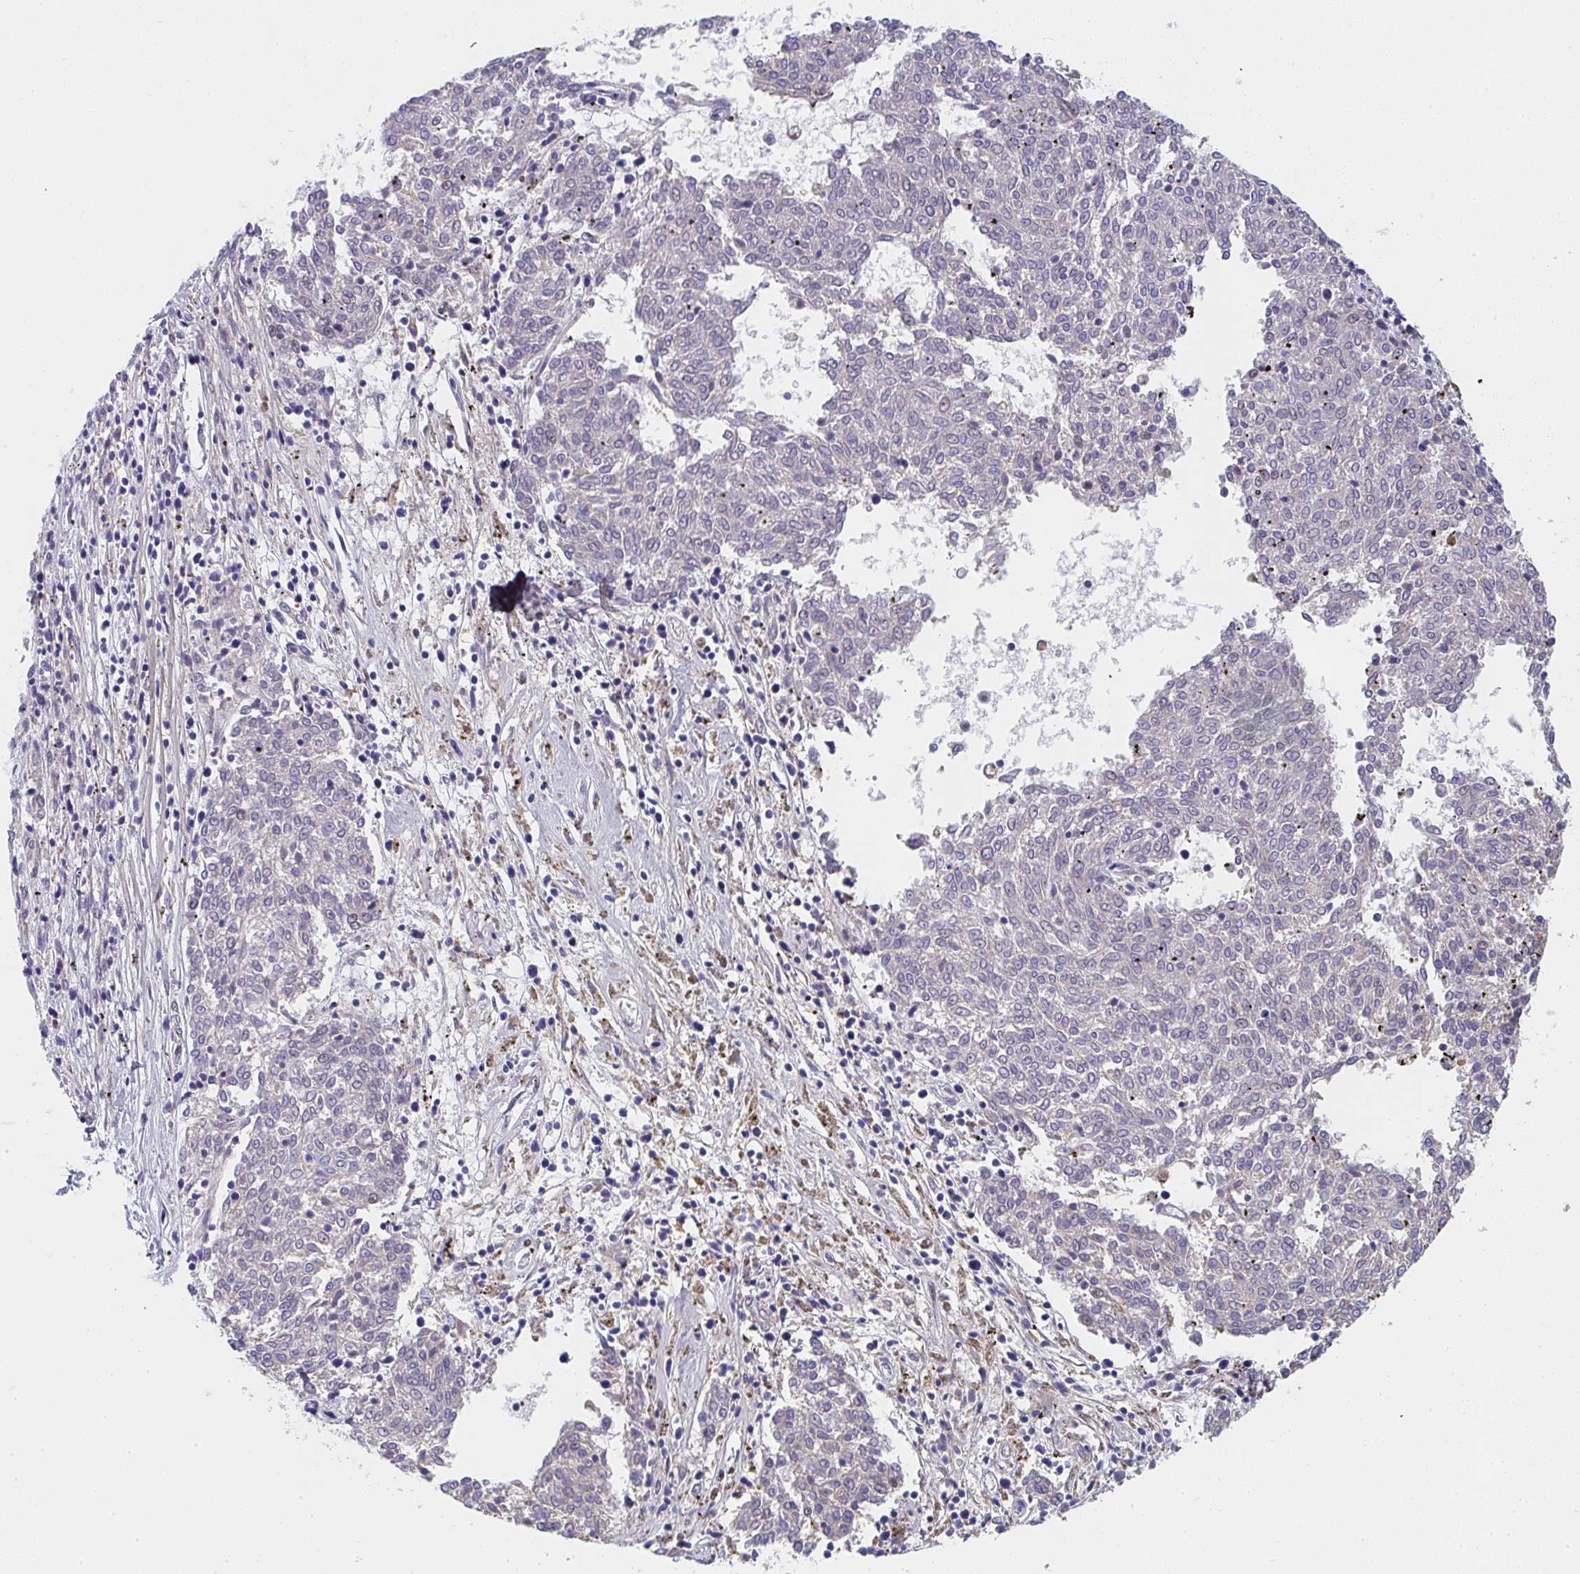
{"staining": {"intensity": "negative", "quantity": "none", "location": "none"}, "tissue": "melanoma", "cell_type": "Tumor cells", "image_type": "cancer", "snomed": [{"axis": "morphology", "description": "Malignant melanoma, NOS"}, {"axis": "topography", "description": "Skin"}], "caption": "Human malignant melanoma stained for a protein using IHC shows no positivity in tumor cells.", "gene": "ZIC3", "patient": {"sex": "female", "age": 72}}